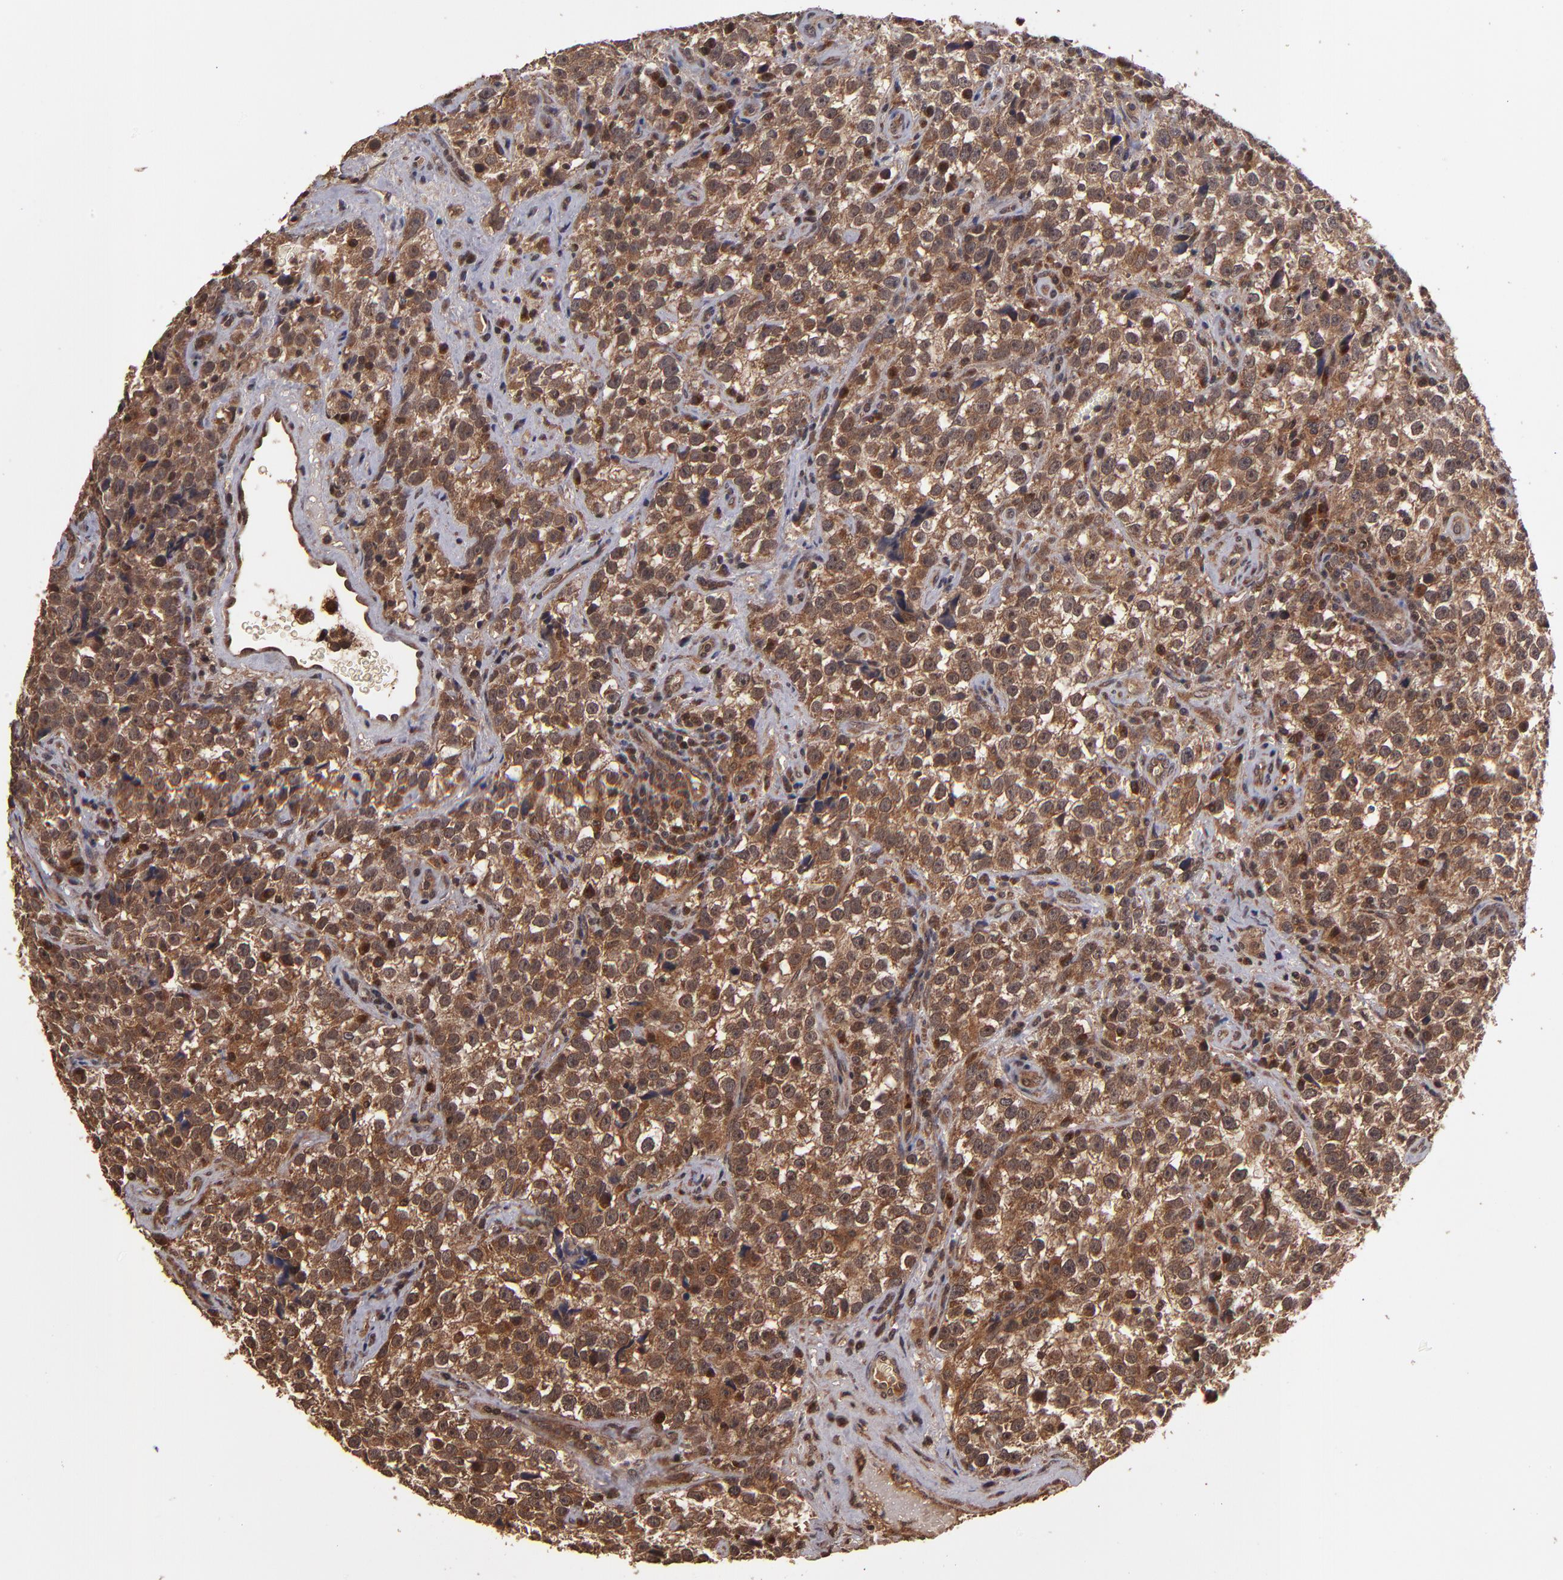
{"staining": {"intensity": "moderate", "quantity": ">75%", "location": "cytoplasmic/membranous"}, "tissue": "testis cancer", "cell_type": "Tumor cells", "image_type": "cancer", "snomed": [{"axis": "morphology", "description": "Seminoma, NOS"}, {"axis": "topography", "description": "Testis"}], "caption": "Immunohistochemistry micrograph of testis cancer stained for a protein (brown), which exhibits medium levels of moderate cytoplasmic/membranous positivity in approximately >75% of tumor cells.", "gene": "NFE2L2", "patient": {"sex": "male", "age": 38}}